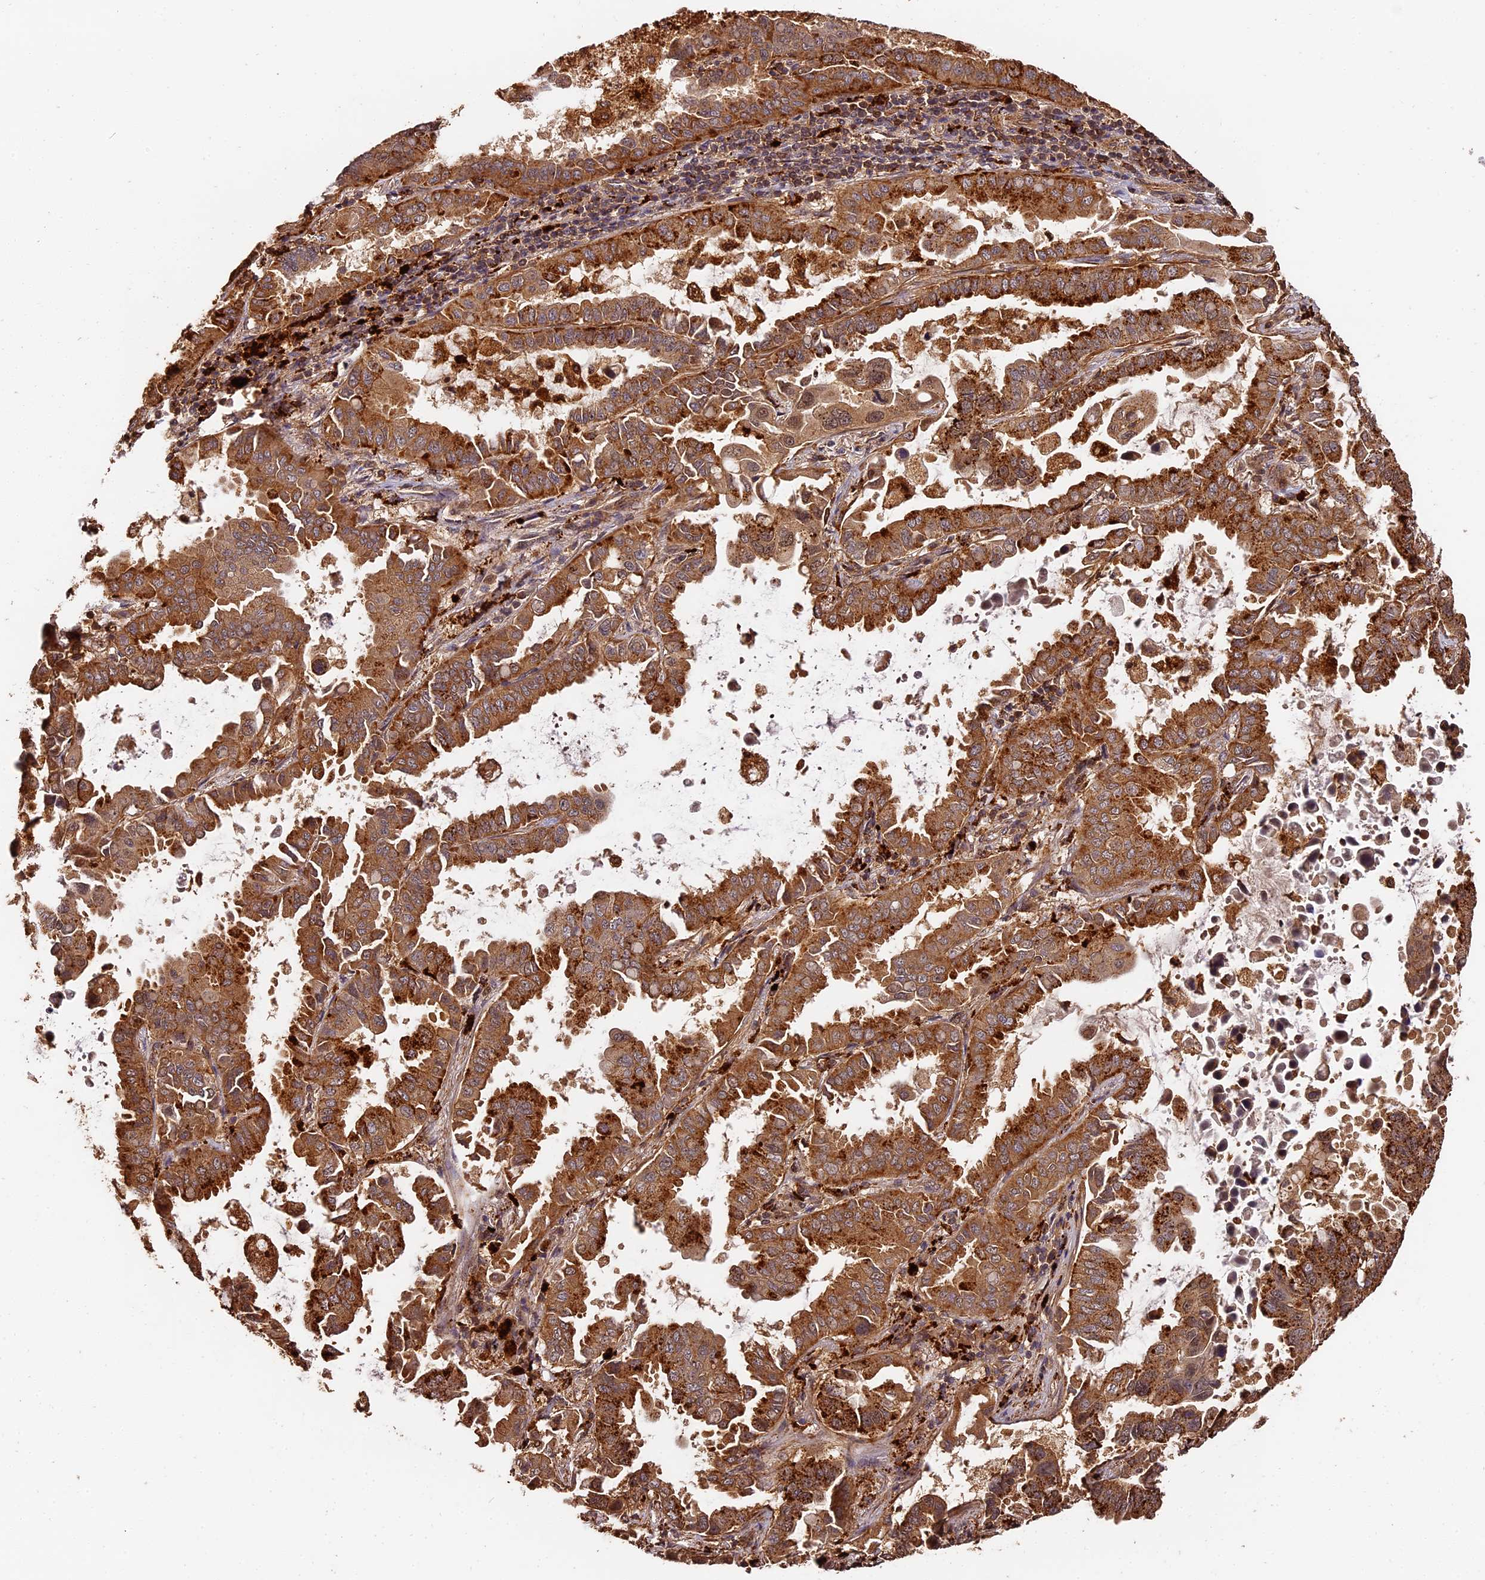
{"staining": {"intensity": "strong", "quantity": ">75%", "location": "cytoplasmic/membranous"}, "tissue": "lung cancer", "cell_type": "Tumor cells", "image_type": "cancer", "snomed": [{"axis": "morphology", "description": "Adenocarcinoma, NOS"}, {"axis": "topography", "description": "Lung"}], "caption": "A high amount of strong cytoplasmic/membranous expression is appreciated in about >75% of tumor cells in lung adenocarcinoma tissue.", "gene": "MMP15", "patient": {"sex": "male", "age": 64}}